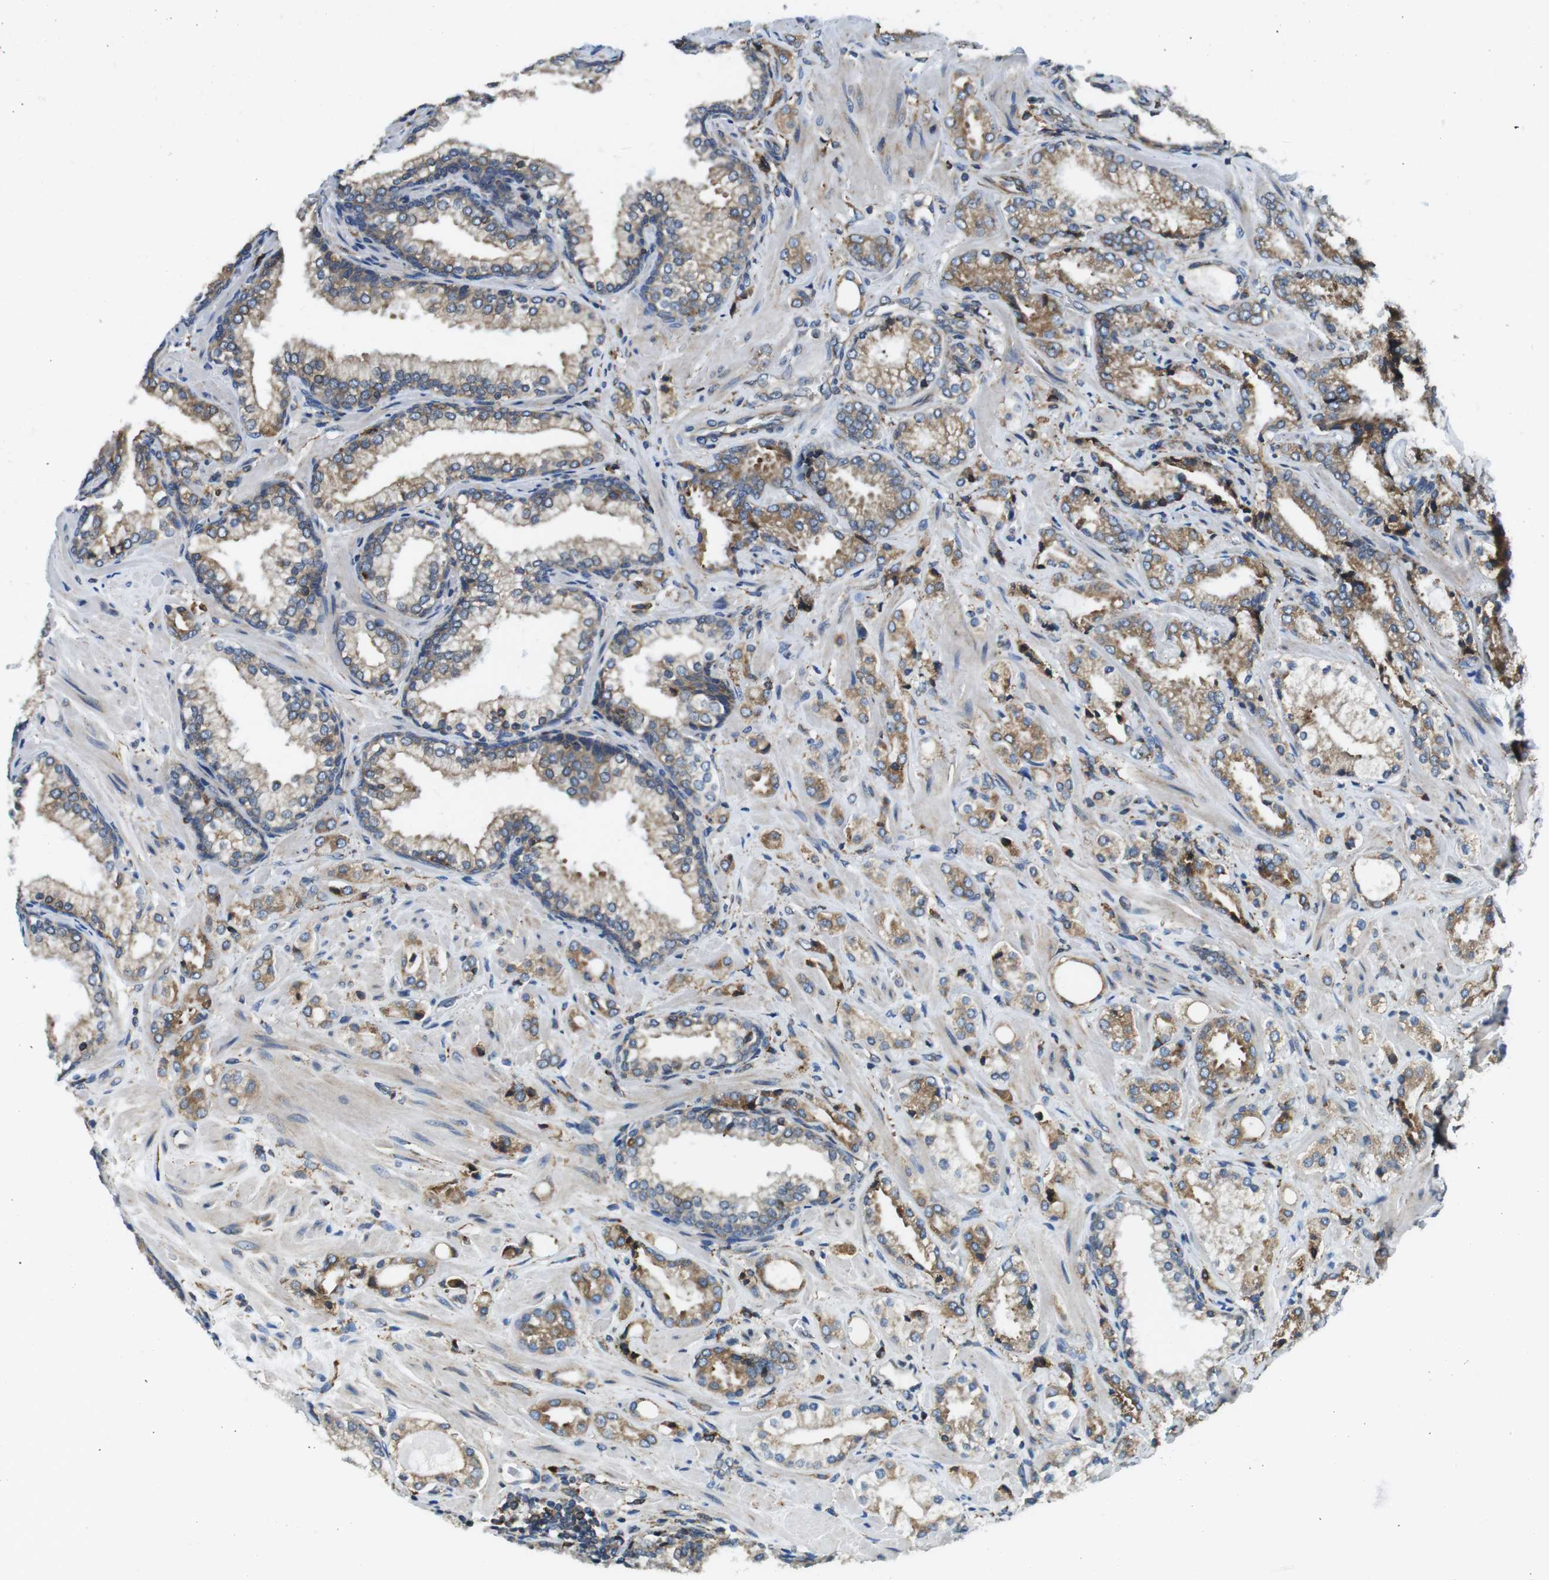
{"staining": {"intensity": "moderate", "quantity": "25%-75%", "location": "cytoplasmic/membranous"}, "tissue": "prostate cancer", "cell_type": "Tumor cells", "image_type": "cancer", "snomed": [{"axis": "morphology", "description": "Adenocarcinoma, High grade"}, {"axis": "topography", "description": "Prostate"}], "caption": "The photomicrograph displays a brown stain indicating the presence of a protein in the cytoplasmic/membranous of tumor cells in prostate cancer.", "gene": "UGGT1", "patient": {"sex": "male", "age": 64}}